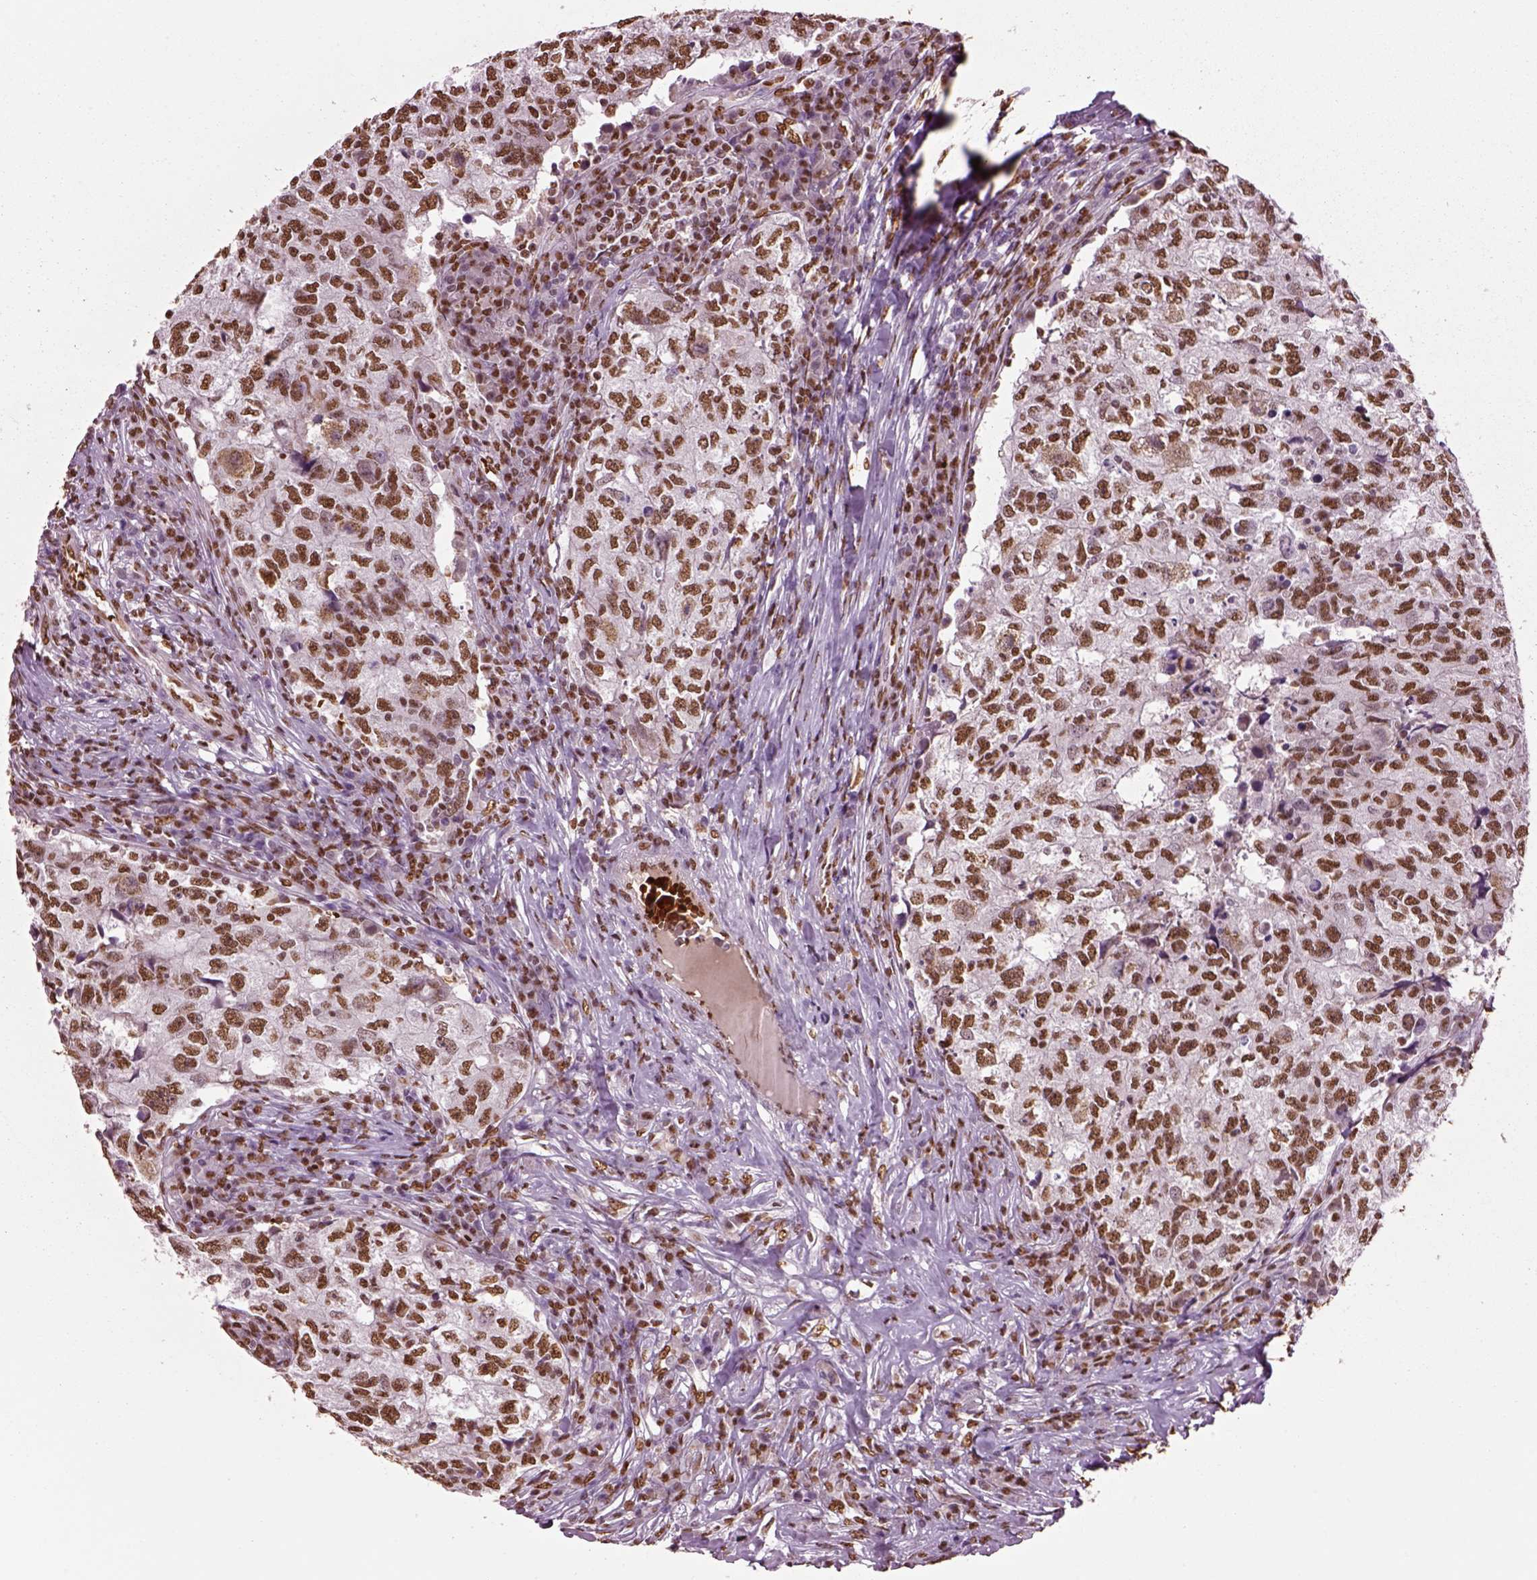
{"staining": {"intensity": "moderate", "quantity": ">75%", "location": "nuclear"}, "tissue": "breast cancer", "cell_type": "Tumor cells", "image_type": "cancer", "snomed": [{"axis": "morphology", "description": "Duct carcinoma"}, {"axis": "topography", "description": "Breast"}], "caption": "IHC (DAB (3,3'-diaminobenzidine)) staining of breast cancer (invasive ductal carcinoma) demonstrates moderate nuclear protein expression in about >75% of tumor cells.", "gene": "DDX3X", "patient": {"sex": "female", "age": 30}}